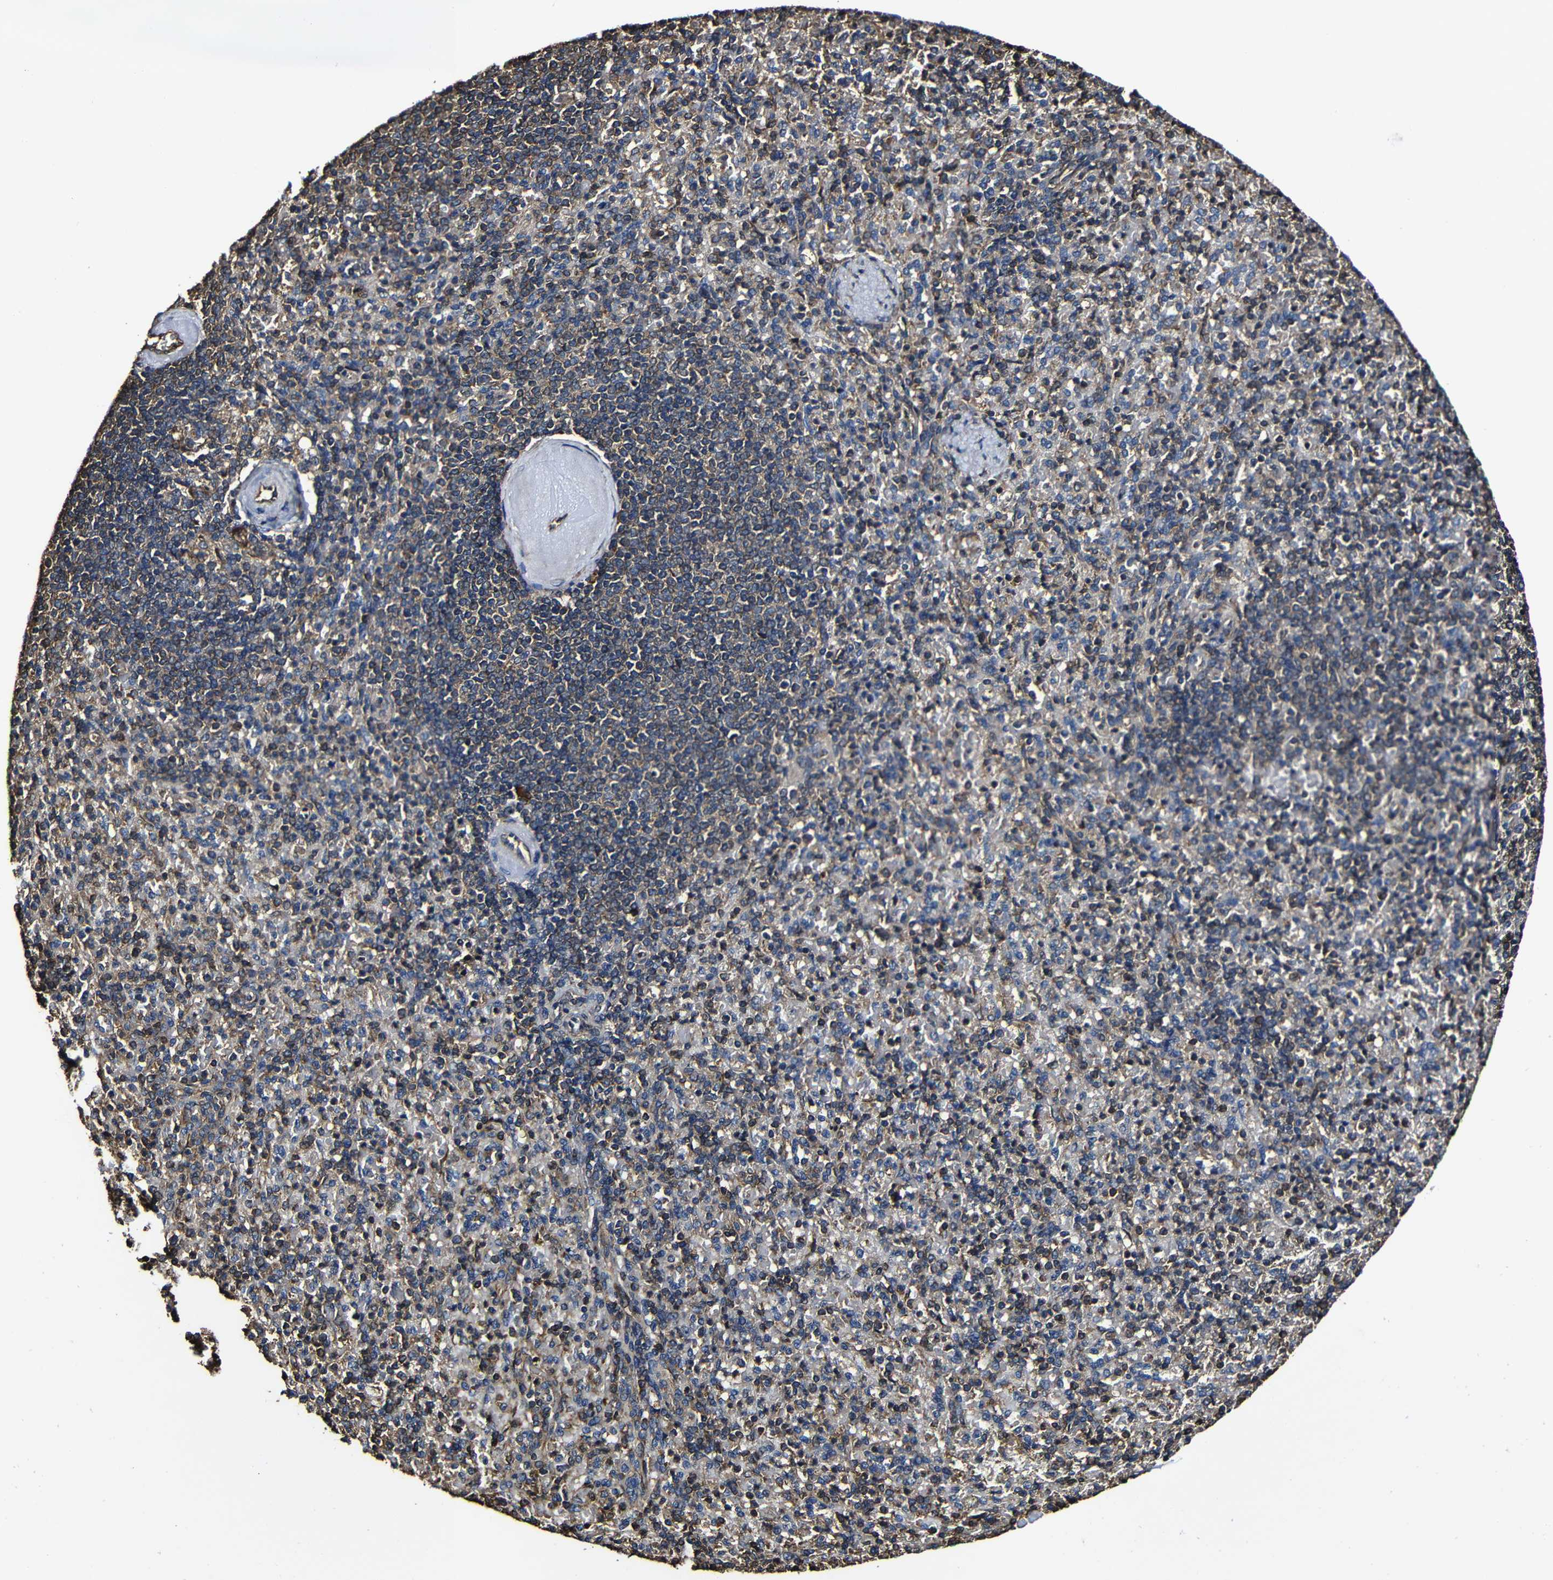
{"staining": {"intensity": "weak", "quantity": "25%-75%", "location": "cytoplasmic/membranous"}, "tissue": "spleen", "cell_type": "Cells in red pulp", "image_type": "normal", "snomed": [{"axis": "morphology", "description": "Normal tissue, NOS"}, {"axis": "topography", "description": "Spleen"}], "caption": "This is an image of immunohistochemistry (IHC) staining of normal spleen, which shows weak staining in the cytoplasmic/membranous of cells in red pulp.", "gene": "MSN", "patient": {"sex": "female", "age": 74}}